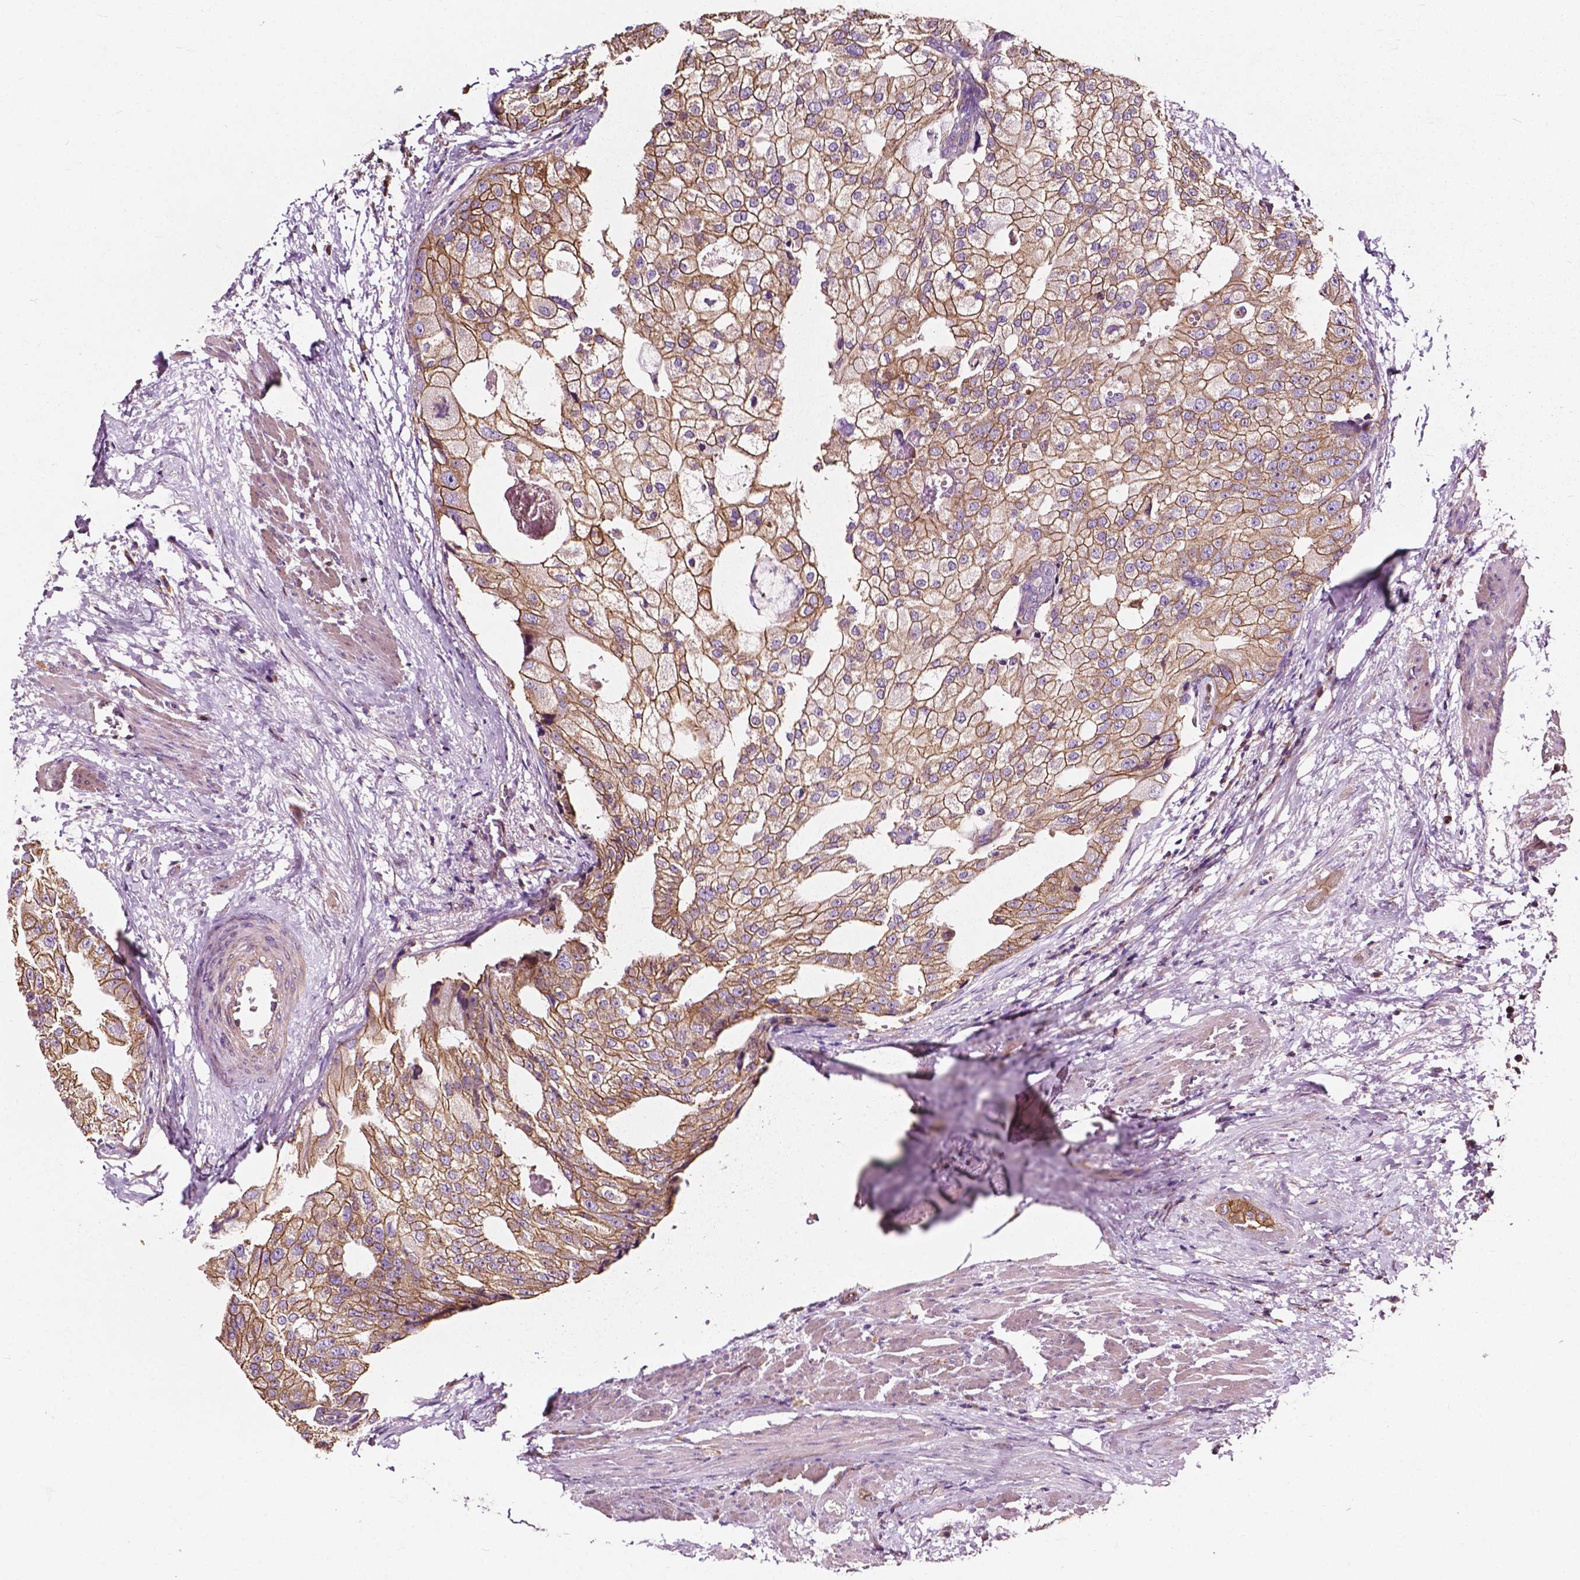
{"staining": {"intensity": "moderate", "quantity": ">75%", "location": "cytoplasmic/membranous"}, "tissue": "prostate cancer", "cell_type": "Tumor cells", "image_type": "cancer", "snomed": [{"axis": "morphology", "description": "Adenocarcinoma, High grade"}, {"axis": "topography", "description": "Prostate"}], "caption": "Immunohistochemical staining of prostate high-grade adenocarcinoma reveals medium levels of moderate cytoplasmic/membranous protein staining in approximately >75% of tumor cells. The staining was performed using DAB to visualize the protein expression in brown, while the nuclei were stained in blue with hematoxylin (Magnification: 20x).", "gene": "ATG16L1", "patient": {"sex": "male", "age": 70}}